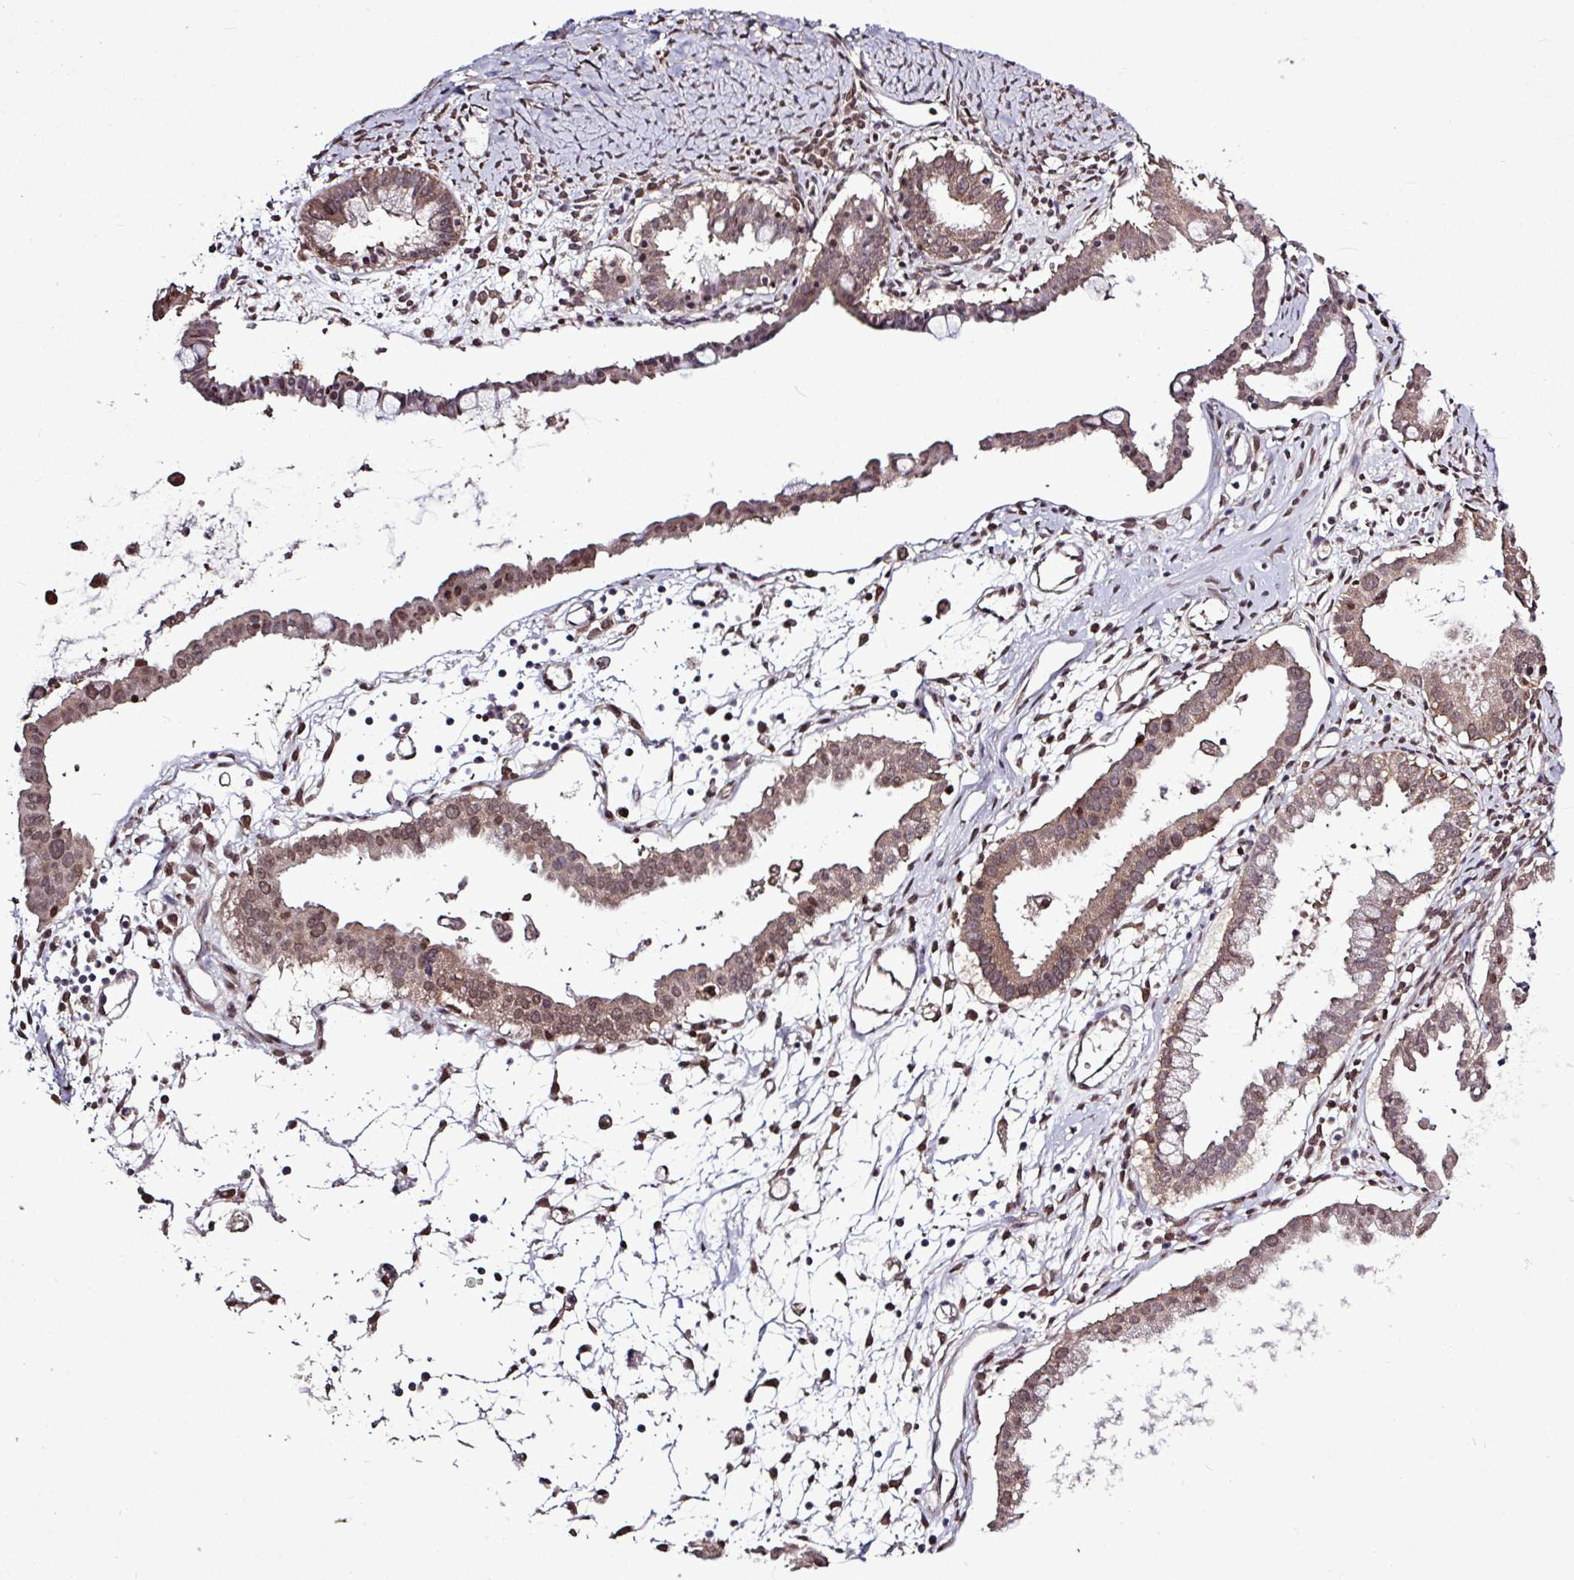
{"staining": {"intensity": "moderate", "quantity": ">75%", "location": "cytoplasmic/membranous,nuclear"}, "tissue": "ovarian cancer", "cell_type": "Tumor cells", "image_type": "cancer", "snomed": [{"axis": "morphology", "description": "Cystadenocarcinoma, mucinous, NOS"}, {"axis": "topography", "description": "Ovary"}], "caption": "Brown immunohistochemical staining in human ovarian cancer (mucinous cystadenocarcinoma) reveals moderate cytoplasmic/membranous and nuclear expression in approximately >75% of tumor cells.", "gene": "SKIC2", "patient": {"sex": "female", "age": 61}}